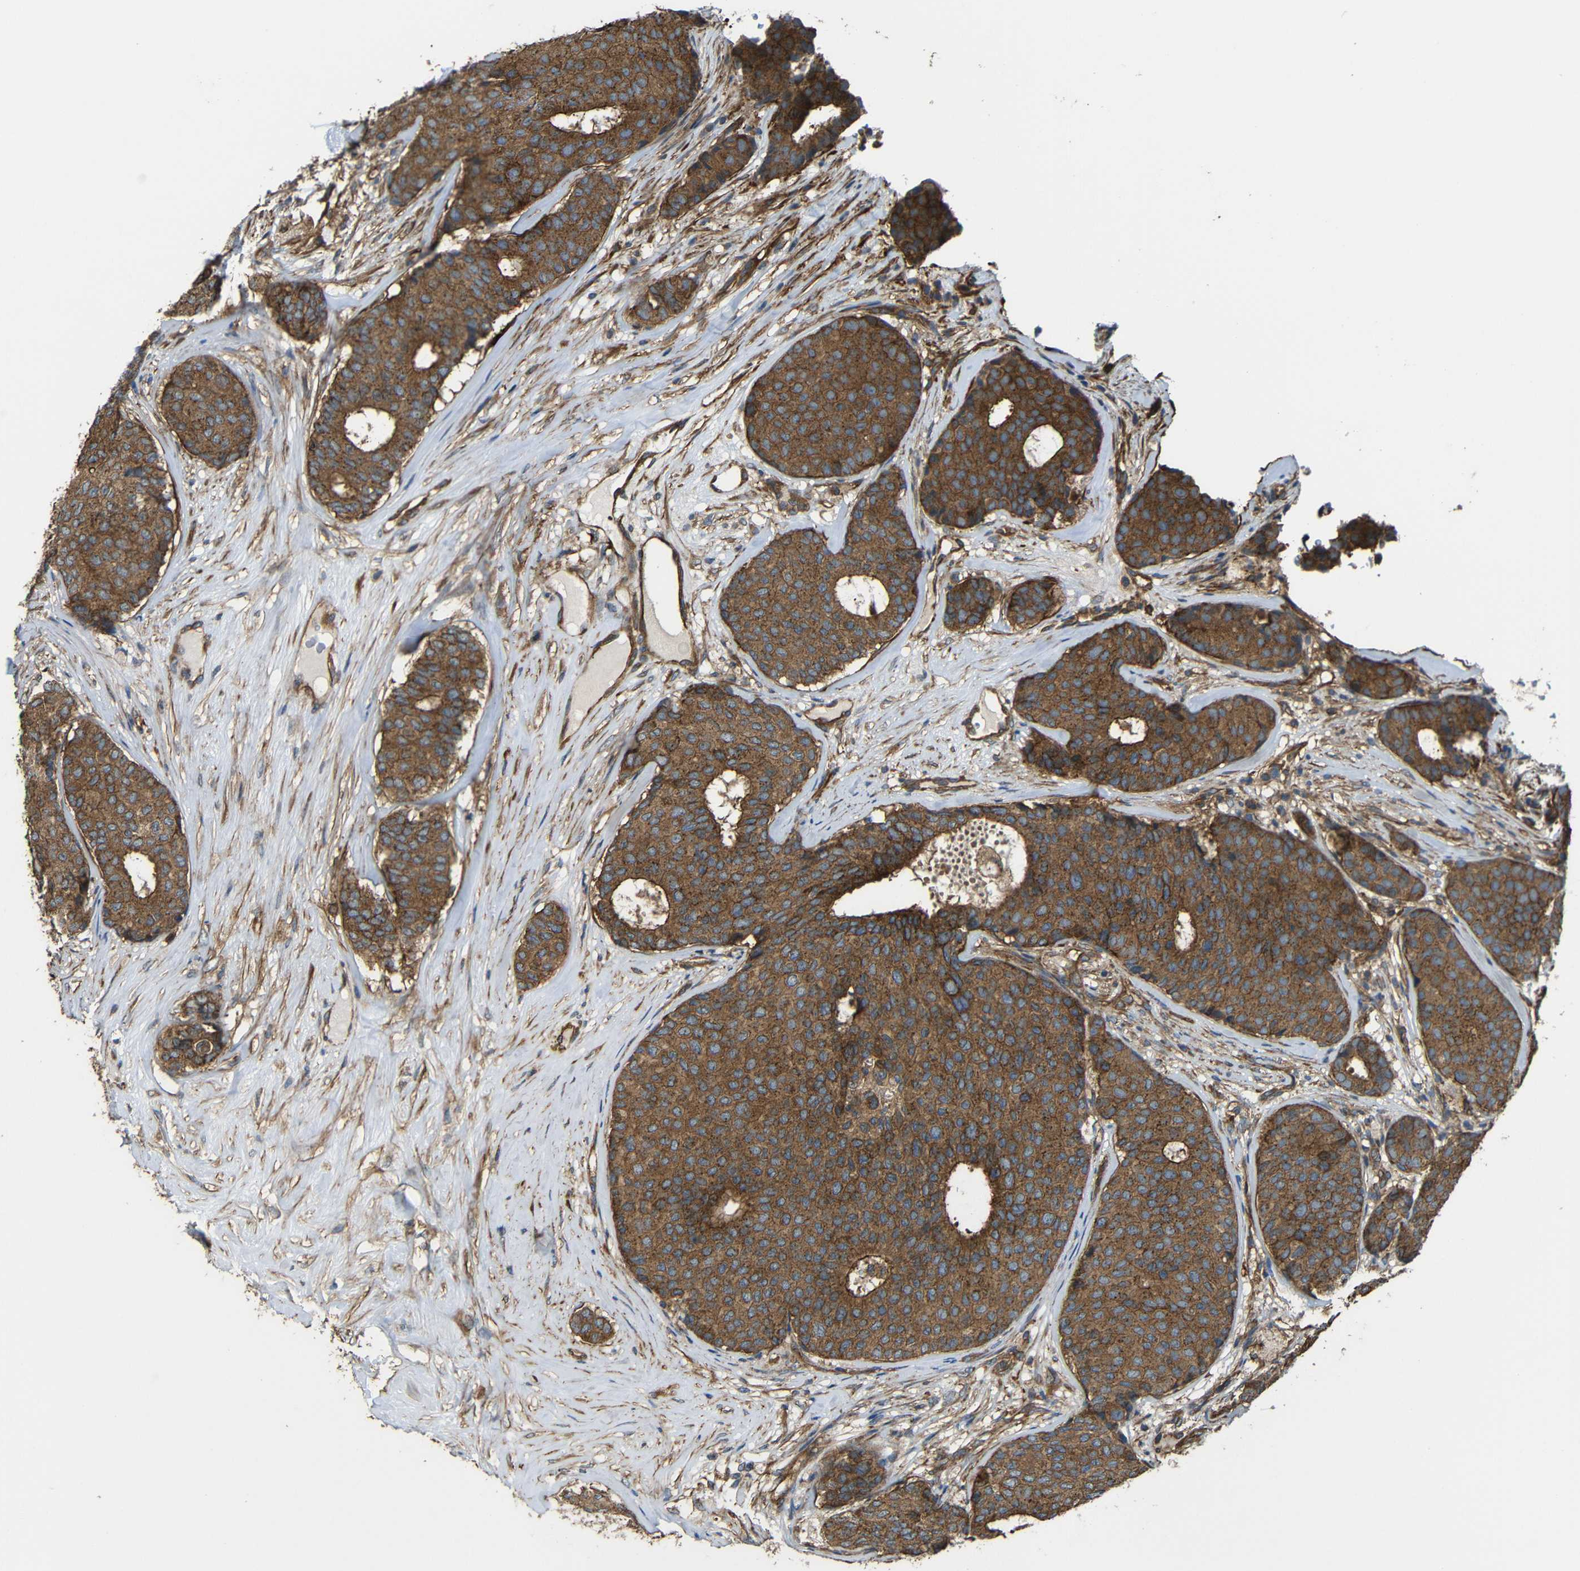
{"staining": {"intensity": "moderate", "quantity": ">75%", "location": "cytoplasmic/membranous"}, "tissue": "breast cancer", "cell_type": "Tumor cells", "image_type": "cancer", "snomed": [{"axis": "morphology", "description": "Duct carcinoma"}, {"axis": "topography", "description": "Breast"}], "caption": "Infiltrating ductal carcinoma (breast) stained for a protein (brown) exhibits moderate cytoplasmic/membranous positive positivity in approximately >75% of tumor cells.", "gene": "PTCH1", "patient": {"sex": "female", "age": 75}}